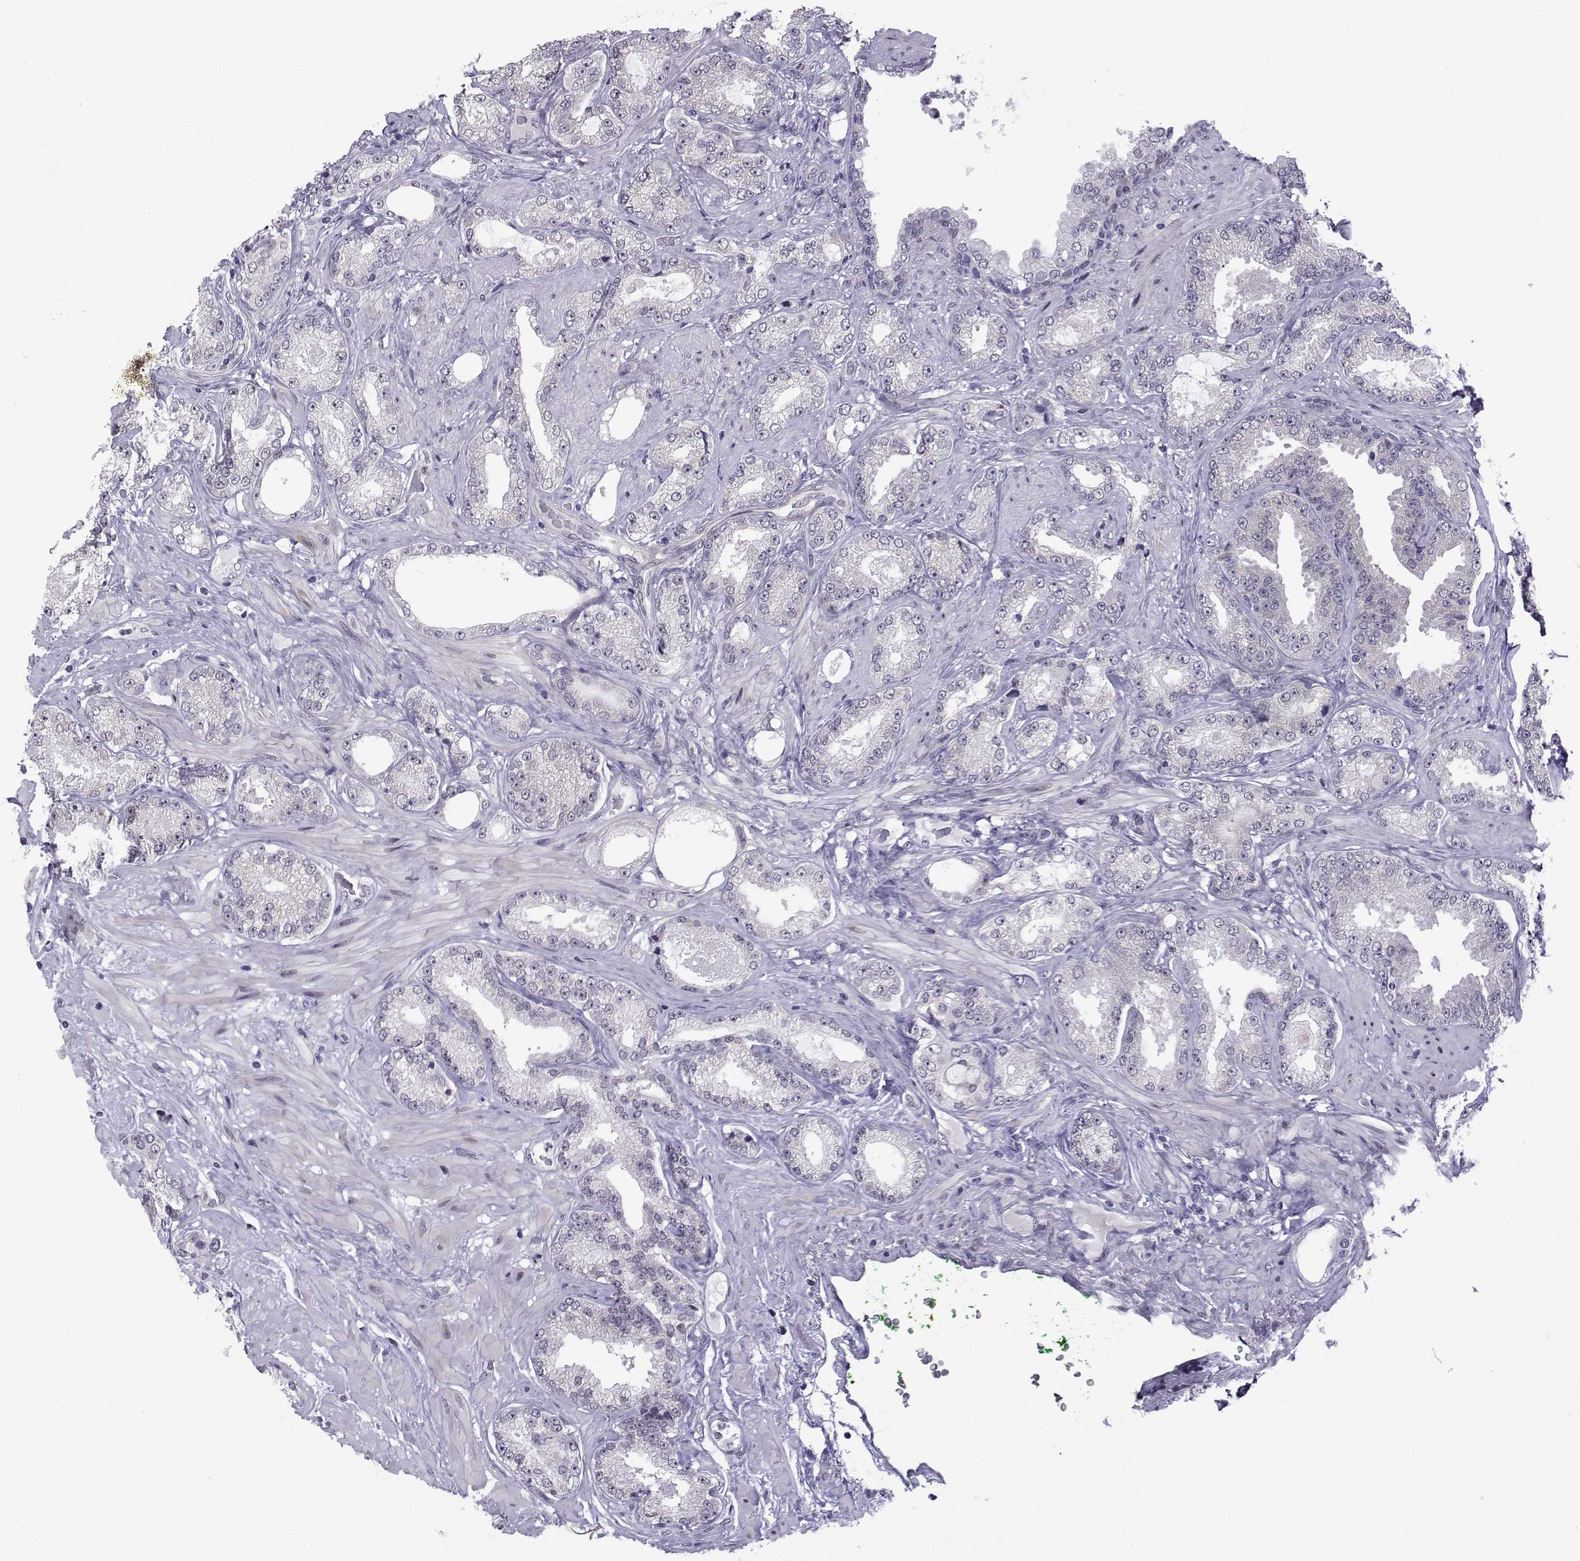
{"staining": {"intensity": "negative", "quantity": "none", "location": "none"}, "tissue": "prostate cancer", "cell_type": "Tumor cells", "image_type": "cancer", "snomed": [{"axis": "morphology", "description": "Adenocarcinoma, Low grade"}, {"axis": "topography", "description": "Prostate"}], "caption": "This image is of prostate cancer (low-grade adenocarcinoma) stained with immunohistochemistry to label a protein in brown with the nuclei are counter-stained blue. There is no expression in tumor cells.", "gene": "FGF3", "patient": {"sex": "male", "age": 68}}